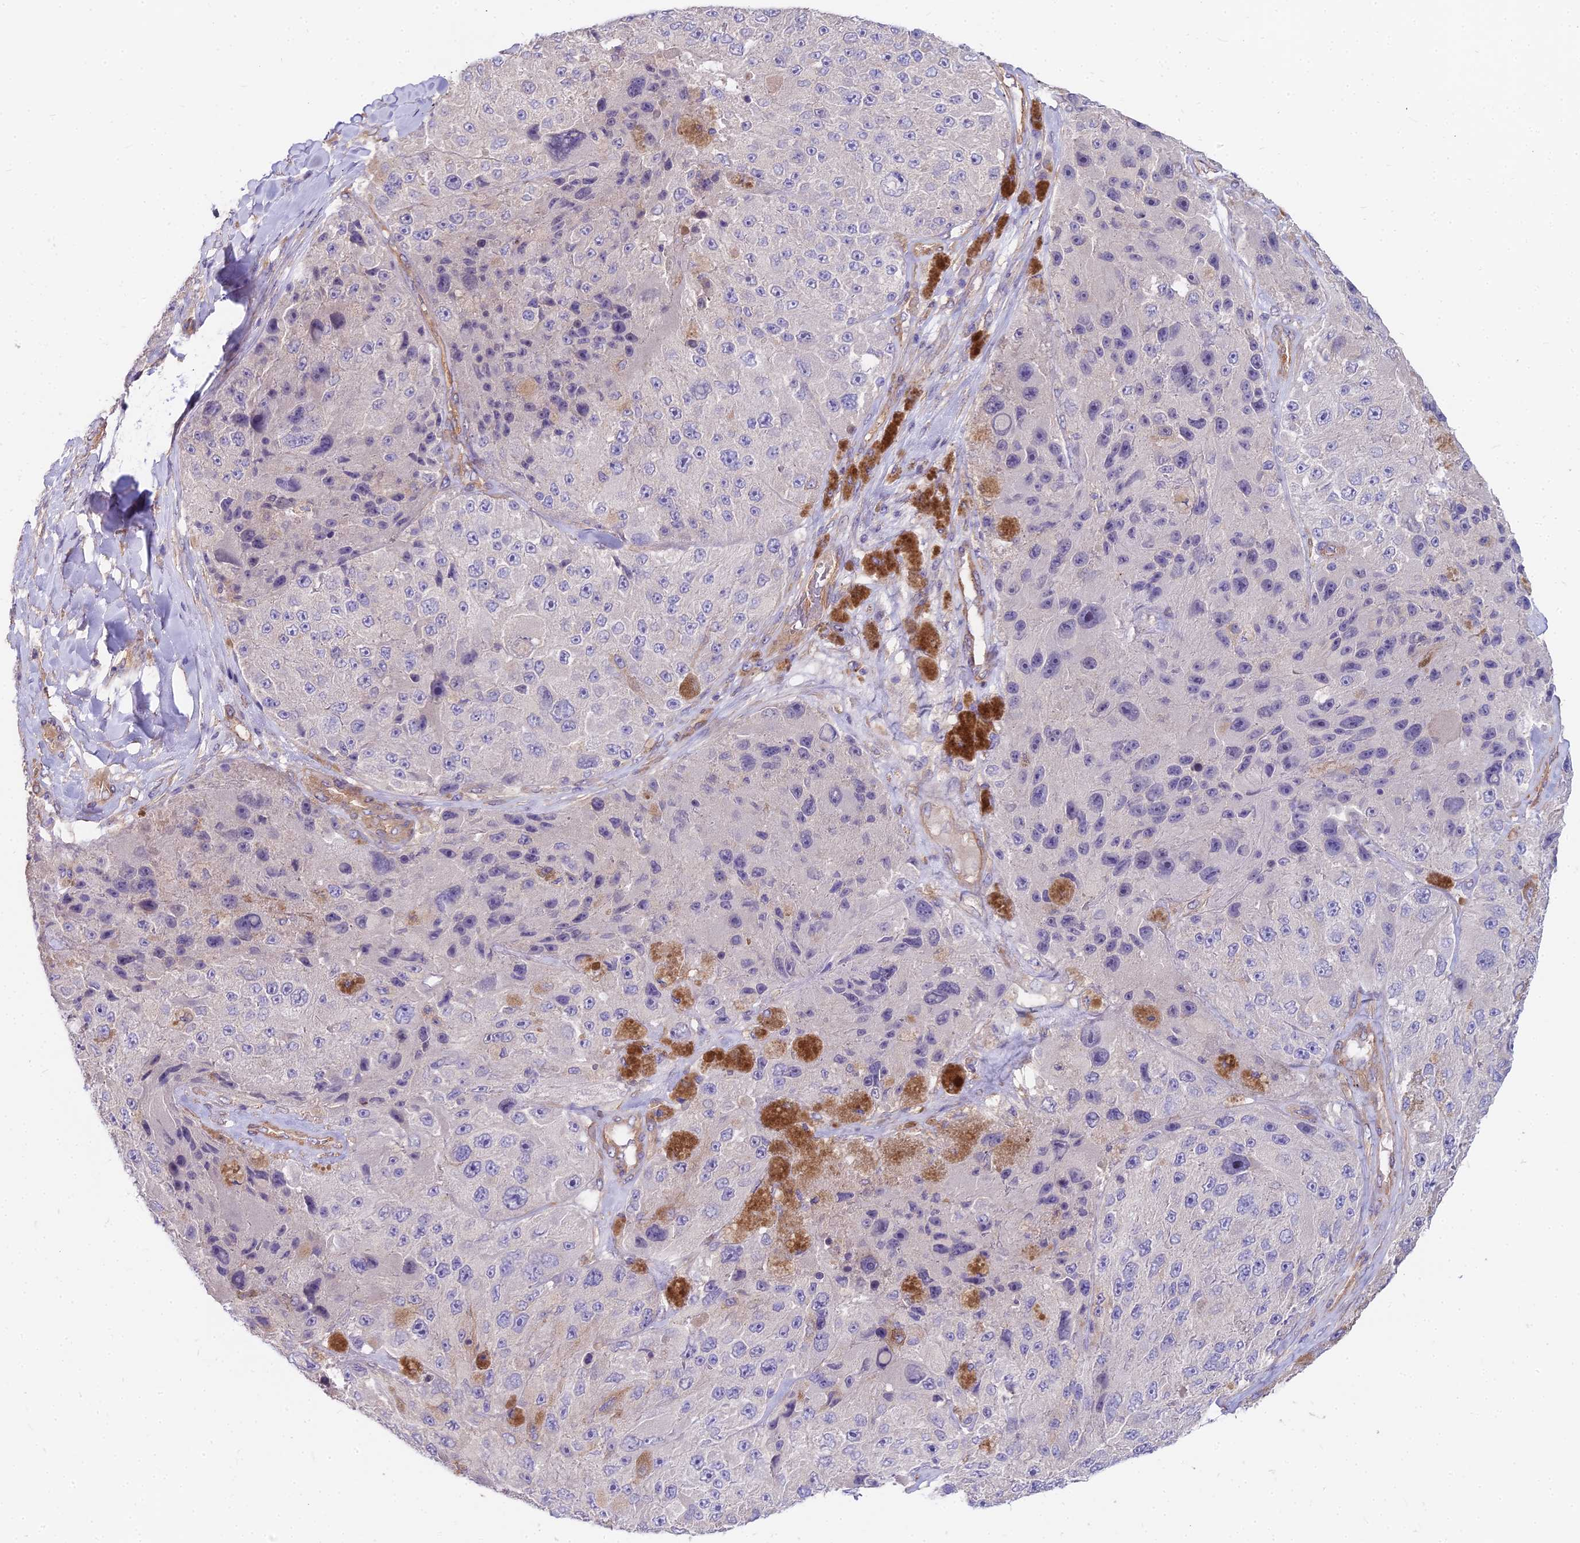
{"staining": {"intensity": "negative", "quantity": "none", "location": "none"}, "tissue": "melanoma", "cell_type": "Tumor cells", "image_type": "cancer", "snomed": [{"axis": "morphology", "description": "Malignant melanoma, Metastatic site"}, {"axis": "topography", "description": "Lymph node"}], "caption": "Malignant melanoma (metastatic site) stained for a protein using IHC exhibits no positivity tumor cells.", "gene": "HLA-DOA", "patient": {"sex": "male", "age": 62}}